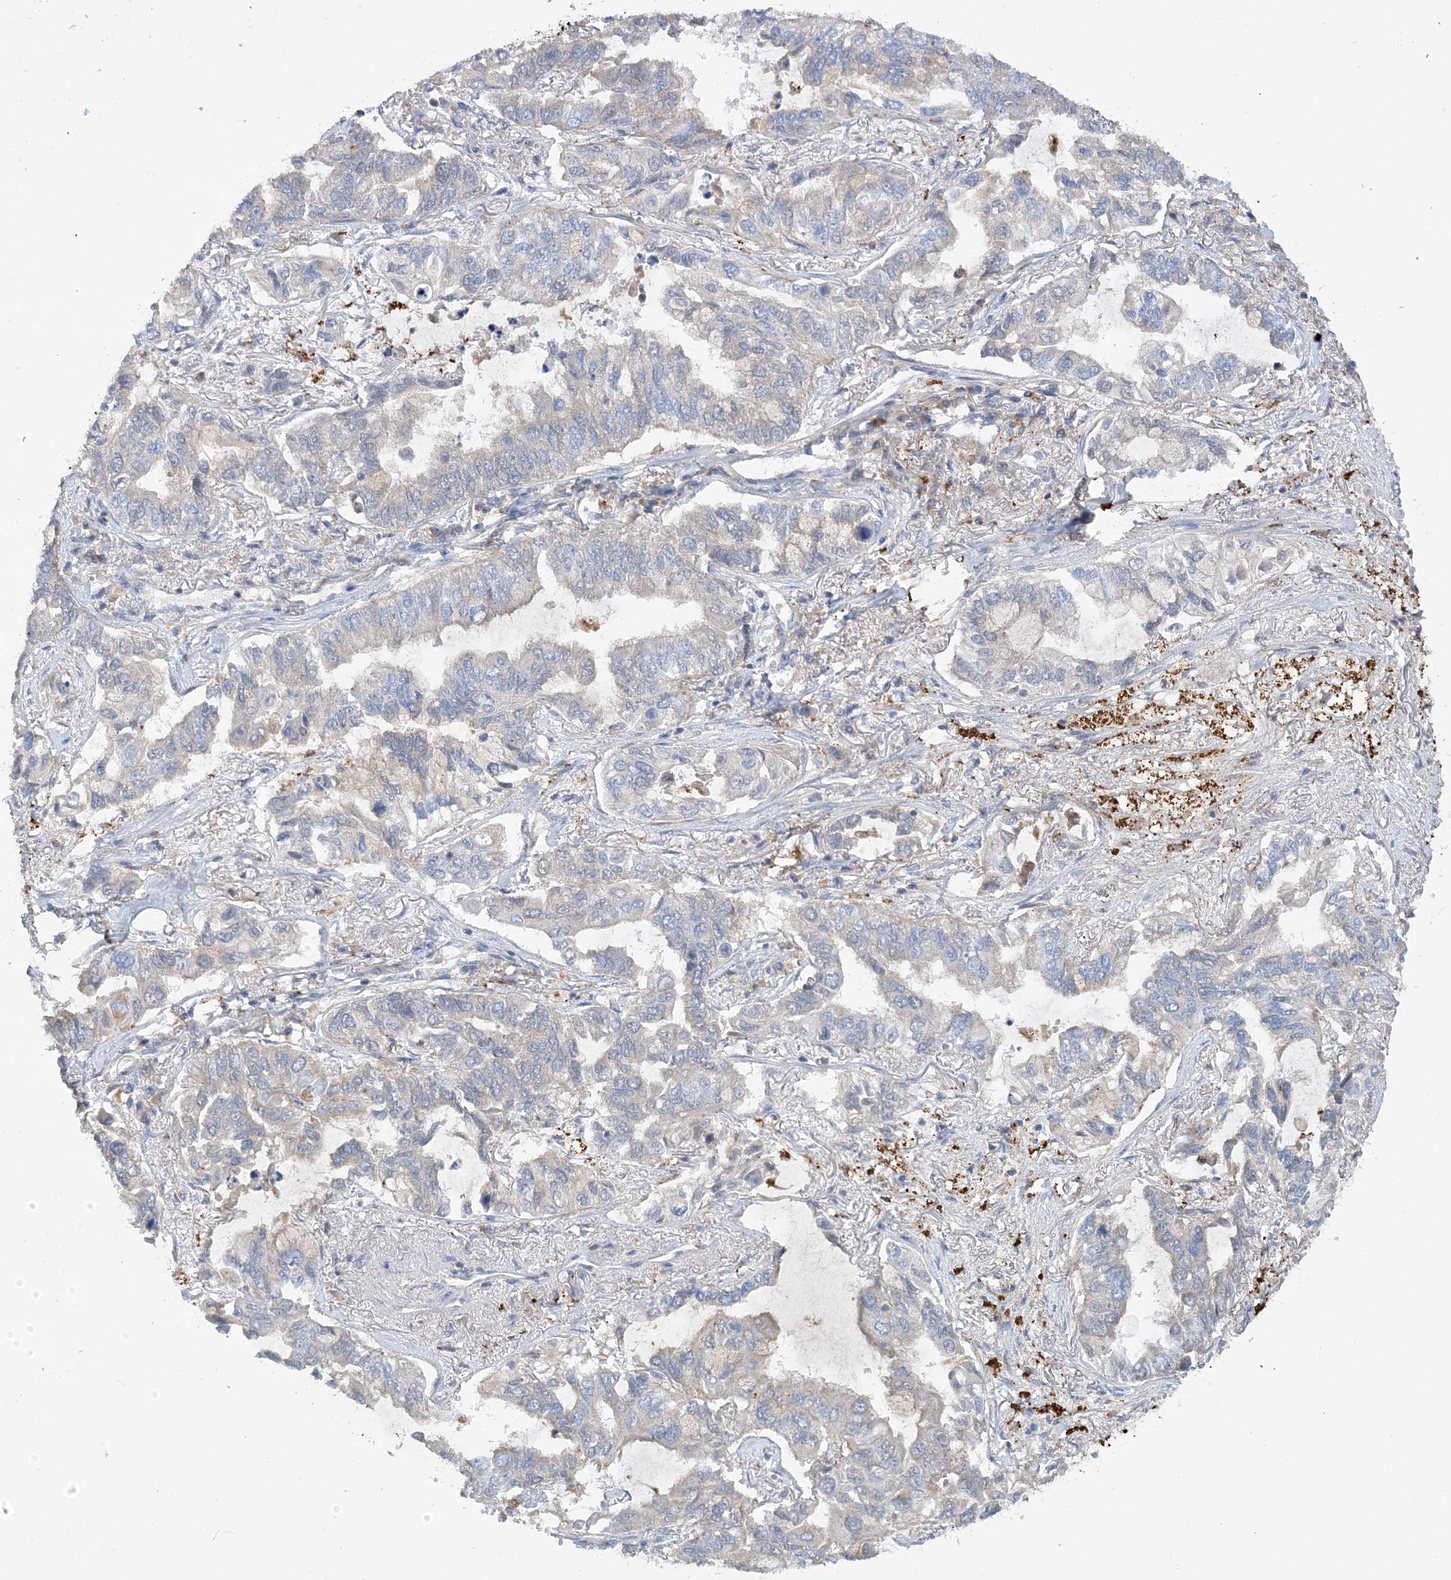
{"staining": {"intensity": "negative", "quantity": "none", "location": "none"}, "tissue": "lung cancer", "cell_type": "Tumor cells", "image_type": "cancer", "snomed": [{"axis": "morphology", "description": "Adenocarcinoma, NOS"}, {"axis": "topography", "description": "Lung"}], "caption": "IHC of human lung cancer shows no positivity in tumor cells.", "gene": "GRINA", "patient": {"sex": "male", "age": 64}}